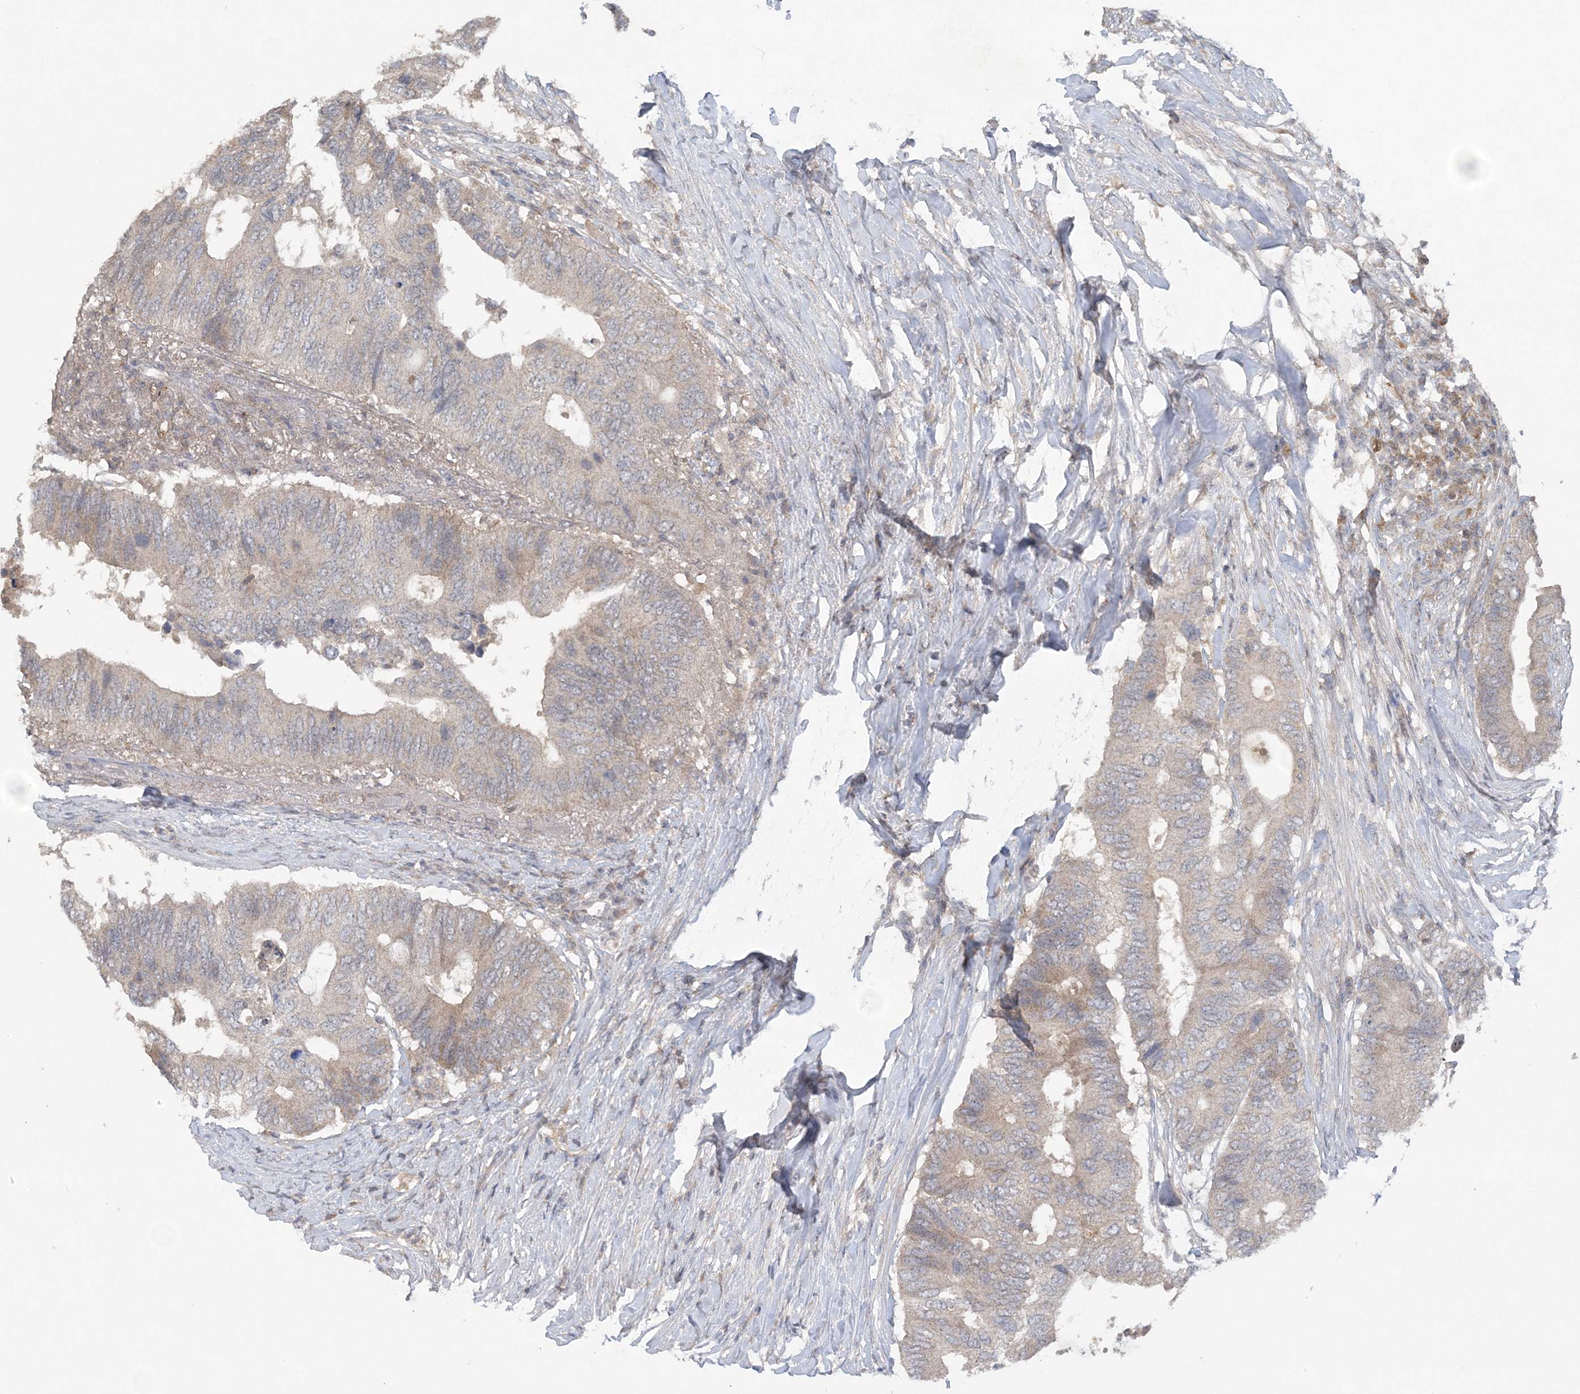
{"staining": {"intensity": "weak", "quantity": "<25%", "location": "cytoplasmic/membranous"}, "tissue": "colorectal cancer", "cell_type": "Tumor cells", "image_type": "cancer", "snomed": [{"axis": "morphology", "description": "Adenocarcinoma, NOS"}, {"axis": "topography", "description": "Colon"}], "caption": "High power microscopy photomicrograph of an immunohistochemistry (IHC) image of adenocarcinoma (colorectal), revealing no significant expression in tumor cells.", "gene": "C1RL", "patient": {"sex": "male", "age": 71}}